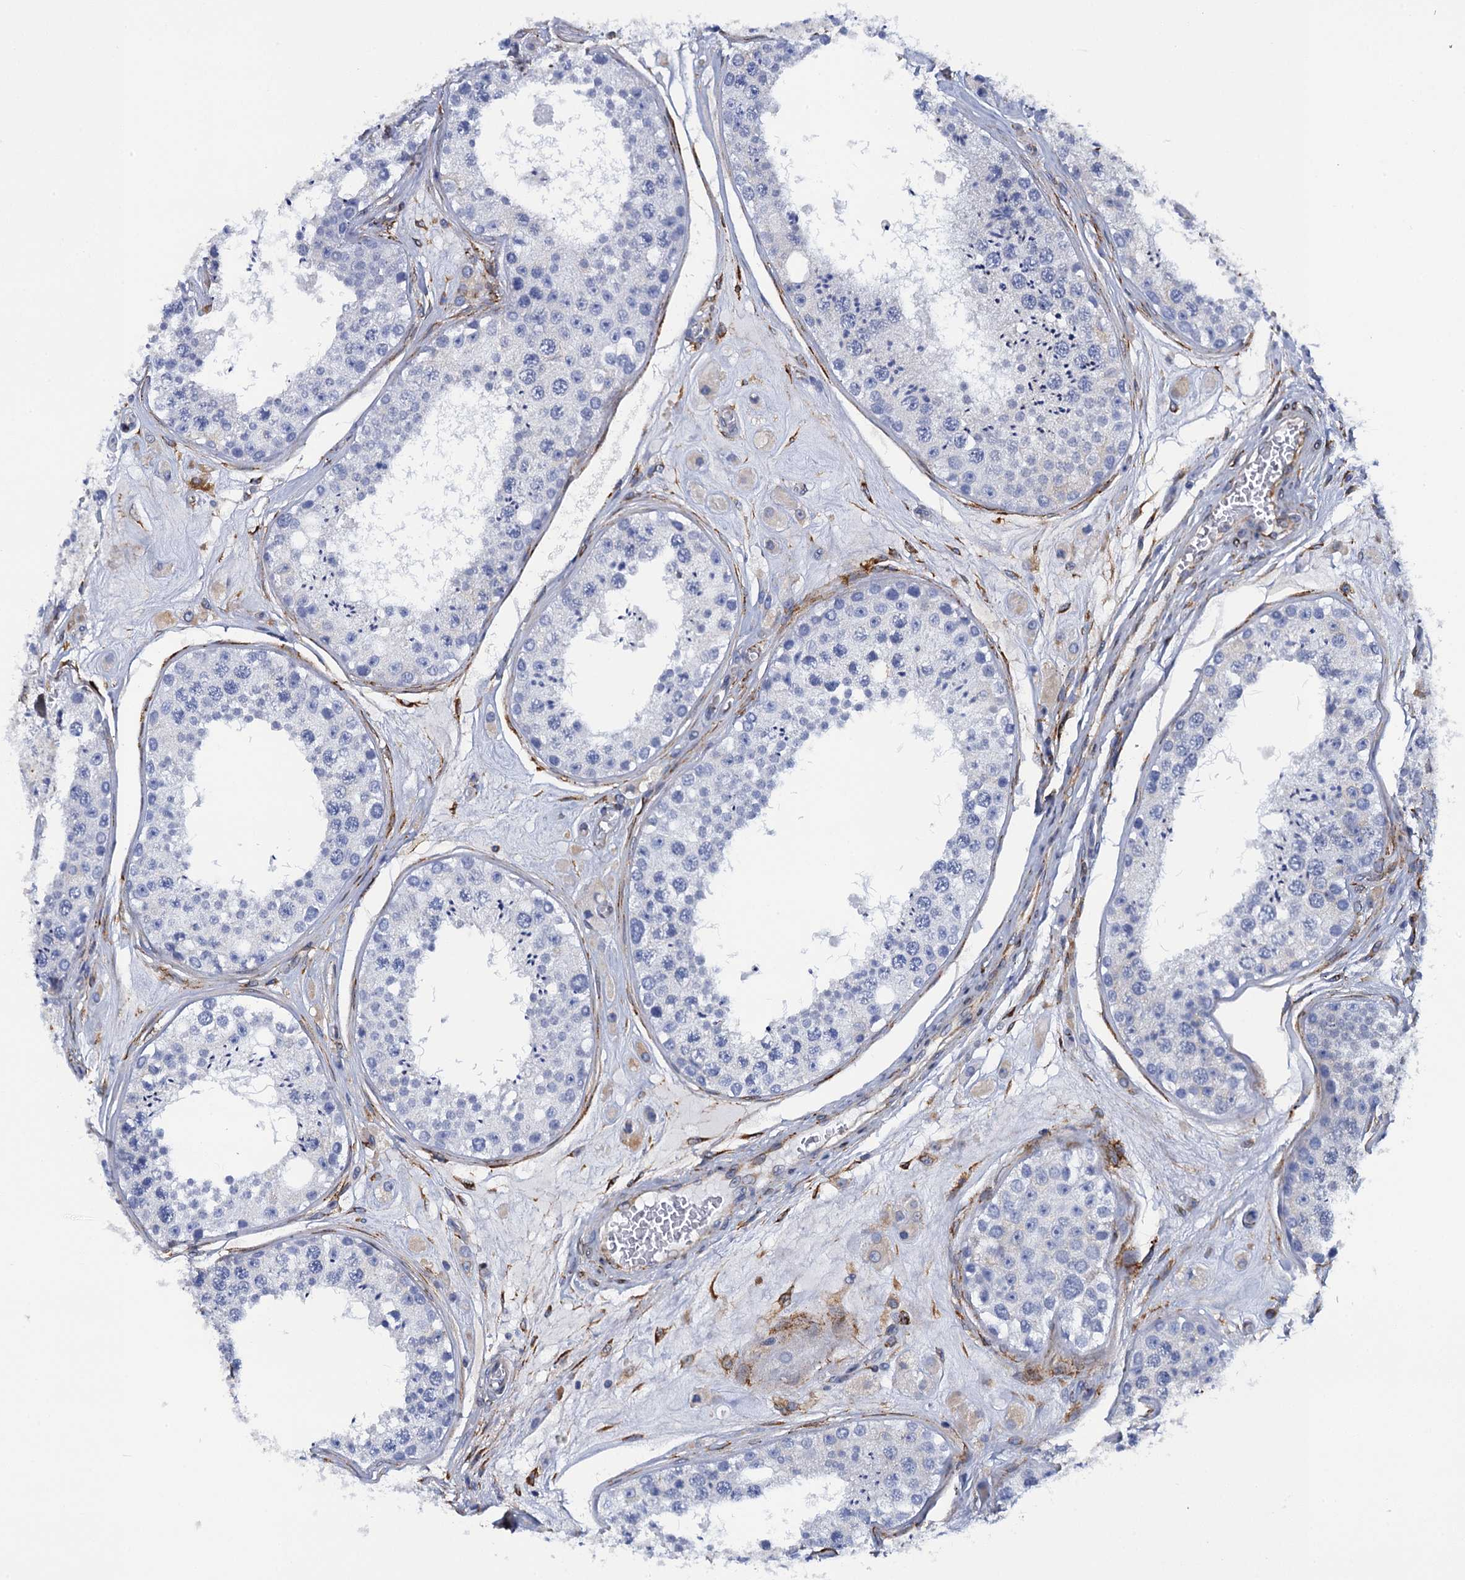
{"staining": {"intensity": "negative", "quantity": "none", "location": "none"}, "tissue": "testis", "cell_type": "Cells in seminiferous ducts", "image_type": "normal", "snomed": [{"axis": "morphology", "description": "Normal tissue, NOS"}, {"axis": "topography", "description": "Testis"}], "caption": "High power microscopy photomicrograph of an IHC micrograph of benign testis, revealing no significant positivity in cells in seminiferous ducts.", "gene": "POGLUT3", "patient": {"sex": "male", "age": 25}}